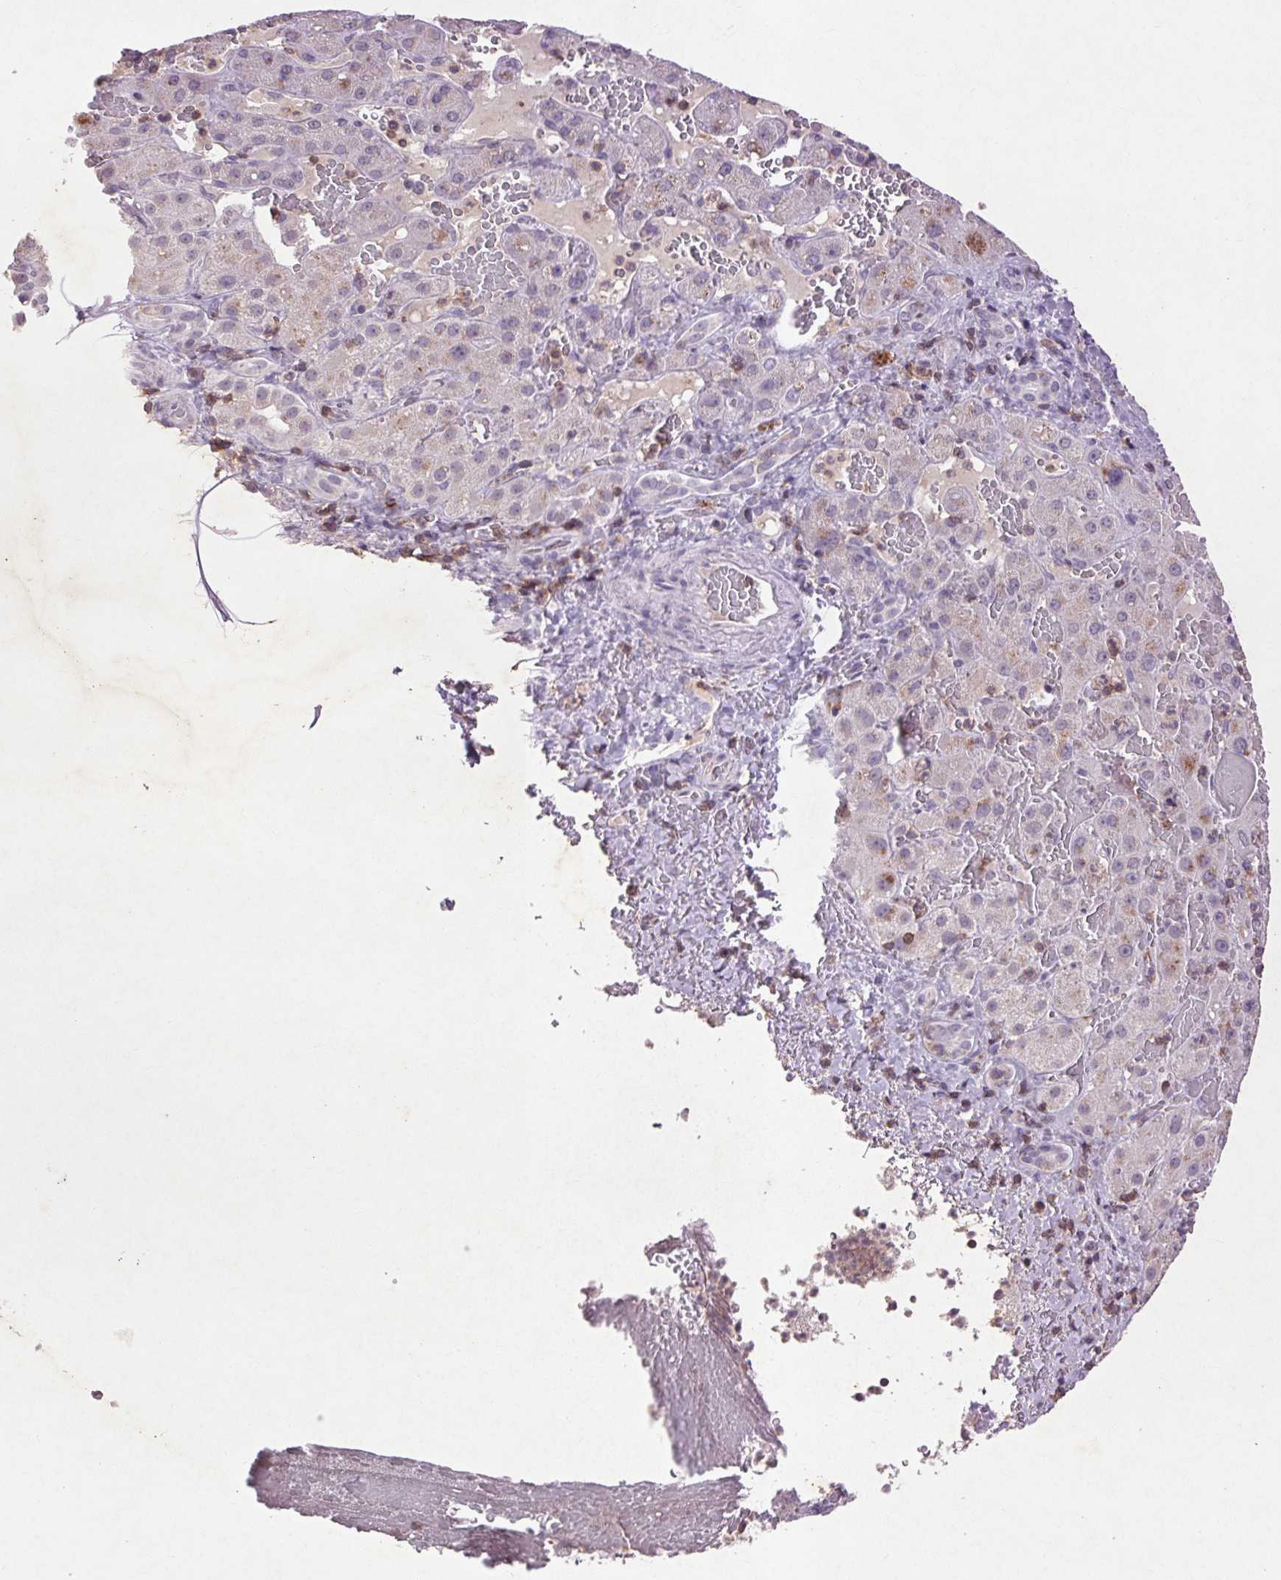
{"staining": {"intensity": "moderate", "quantity": "<25%", "location": "cytoplasmic/membranous"}, "tissue": "liver cancer", "cell_type": "Tumor cells", "image_type": "cancer", "snomed": [{"axis": "morphology", "description": "Carcinoma, Hepatocellular, NOS"}, {"axis": "topography", "description": "Liver"}], "caption": "A photomicrograph of human hepatocellular carcinoma (liver) stained for a protein reveals moderate cytoplasmic/membranous brown staining in tumor cells.", "gene": "FNDC7", "patient": {"sex": "female", "age": 73}}